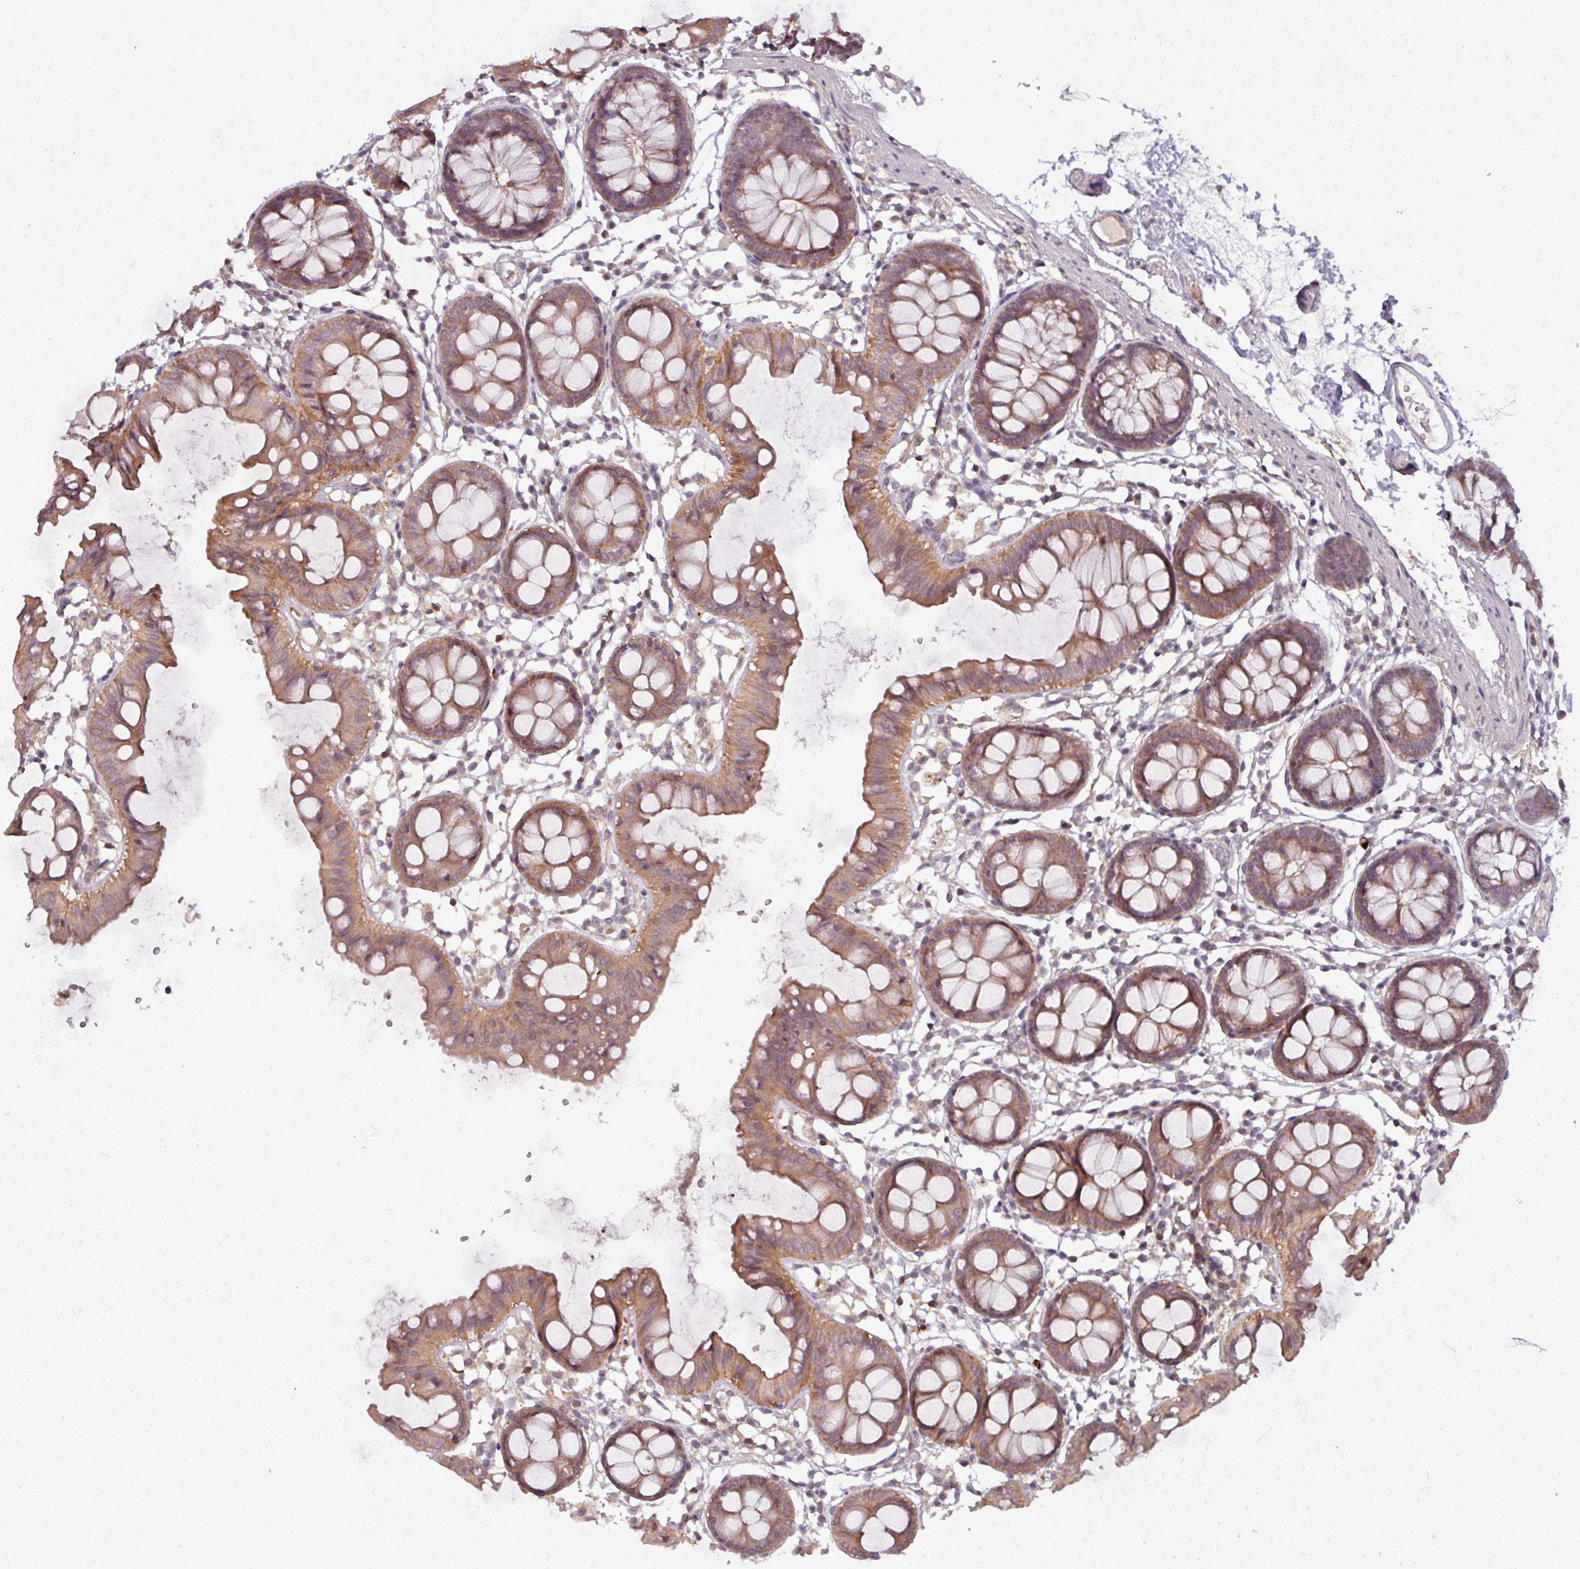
{"staining": {"intensity": "weak", "quantity": ">75%", "location": "cytoplasmic/membranous"}, "tissue": "colon", "cell_type": "Endothelial cells", "image_type": "normal", "snomed": [{"axis": "morphology", "description": "Normal tissue, NOS"}, {"axis": "topography", "description": "Colon"}], "caption": "Immunohistochemistry (IHC) photomicrograph of unremarkable colon stained for a protein (brown), which reveals low levels of weak cytoplasmic/membranous staining in about >75% of endothelial cells.", "gene": "TUSC3", "patient": {"sex": "female", "age": 84}}